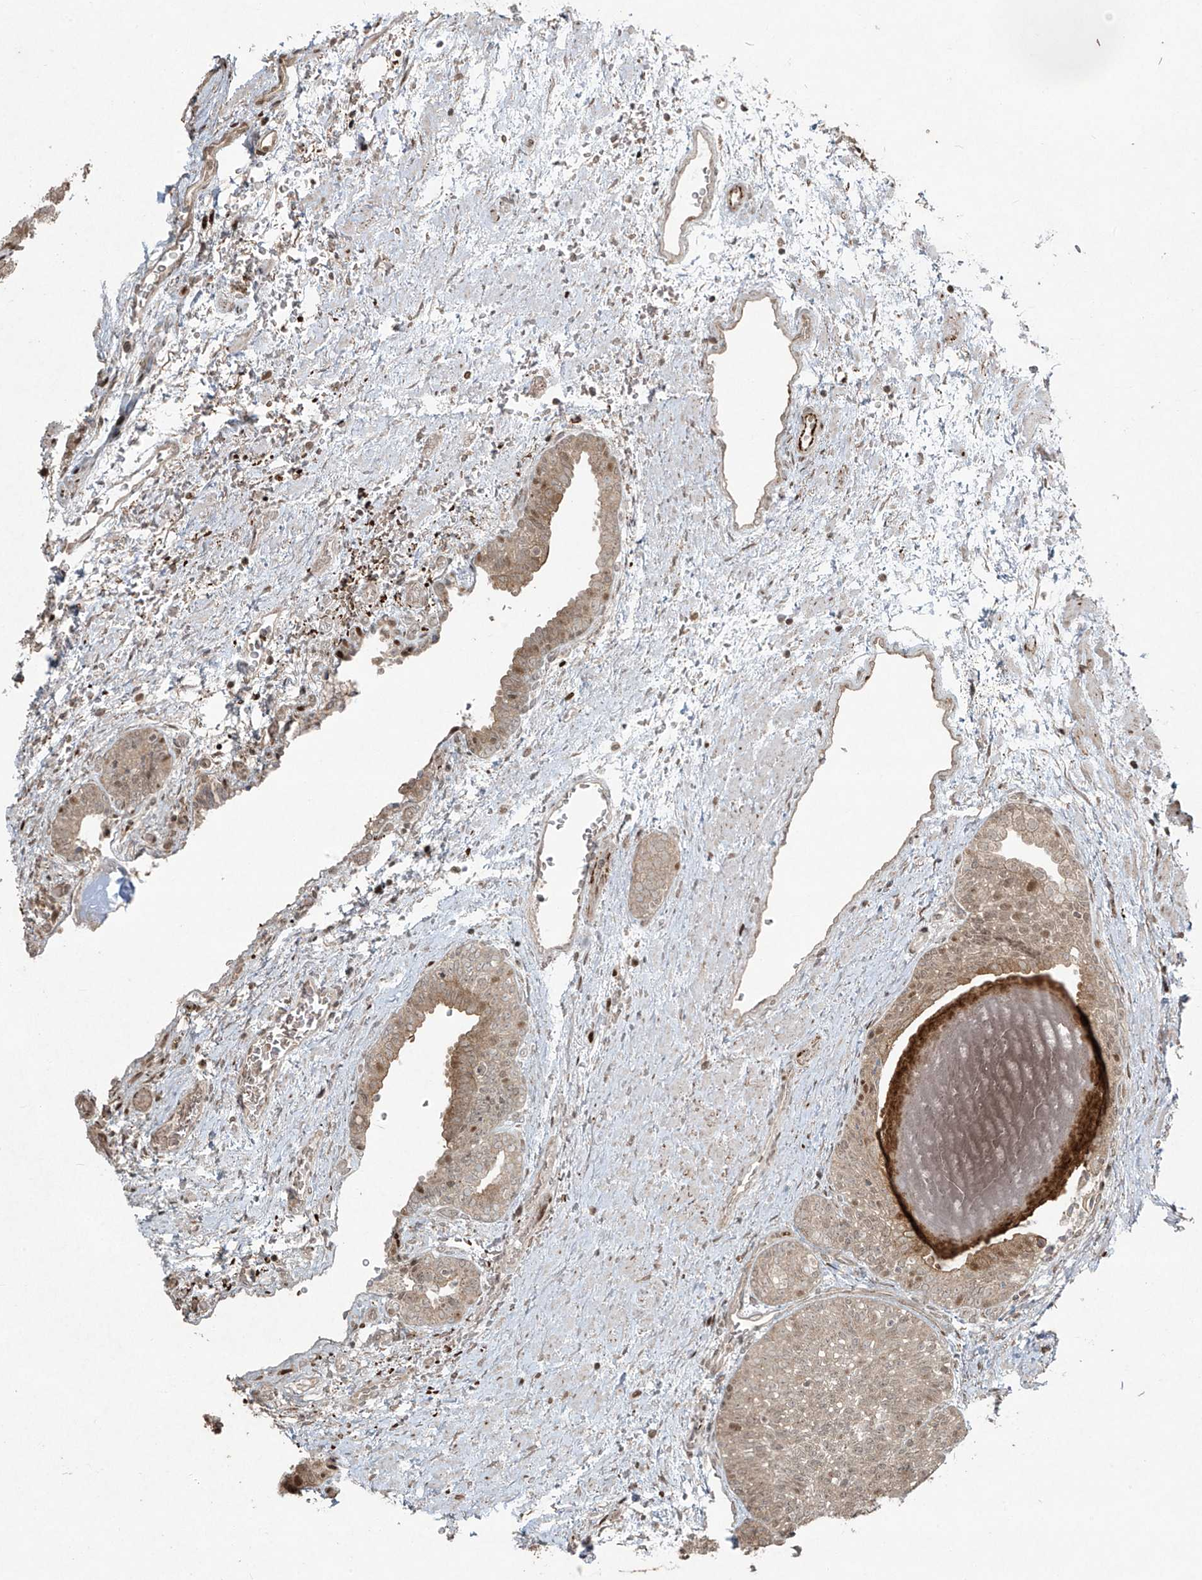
{"staining": {"intensity": "moderate", "quantity": "25%-75%", "location": "cytoplasmic/membranous,nuclear"}, "tissue": "prostate", "cell_type": "Glandular cells", "image_type": "normal", "snomed": [{"axis": "morphology", "description": "Normal tissue, NOS"}, {"axis": "topography", "description": "Prostate"}], "caption": "Immunohistochemistry (DAB (3,3'-diaminobenzidine)) staining of normal prostate exhibits moderate cytoplasmic/membranous,nuclear protein positivity in approximately 25%-75% of glandular cells. Using DAB (3,3'-diaminobenzidine) (brown) and hematoxylin (blue) stains, captured at high magnification using brightfield microscopy.", "gene": "TTC22", "patient": {"sex": "male", "age": 48}}